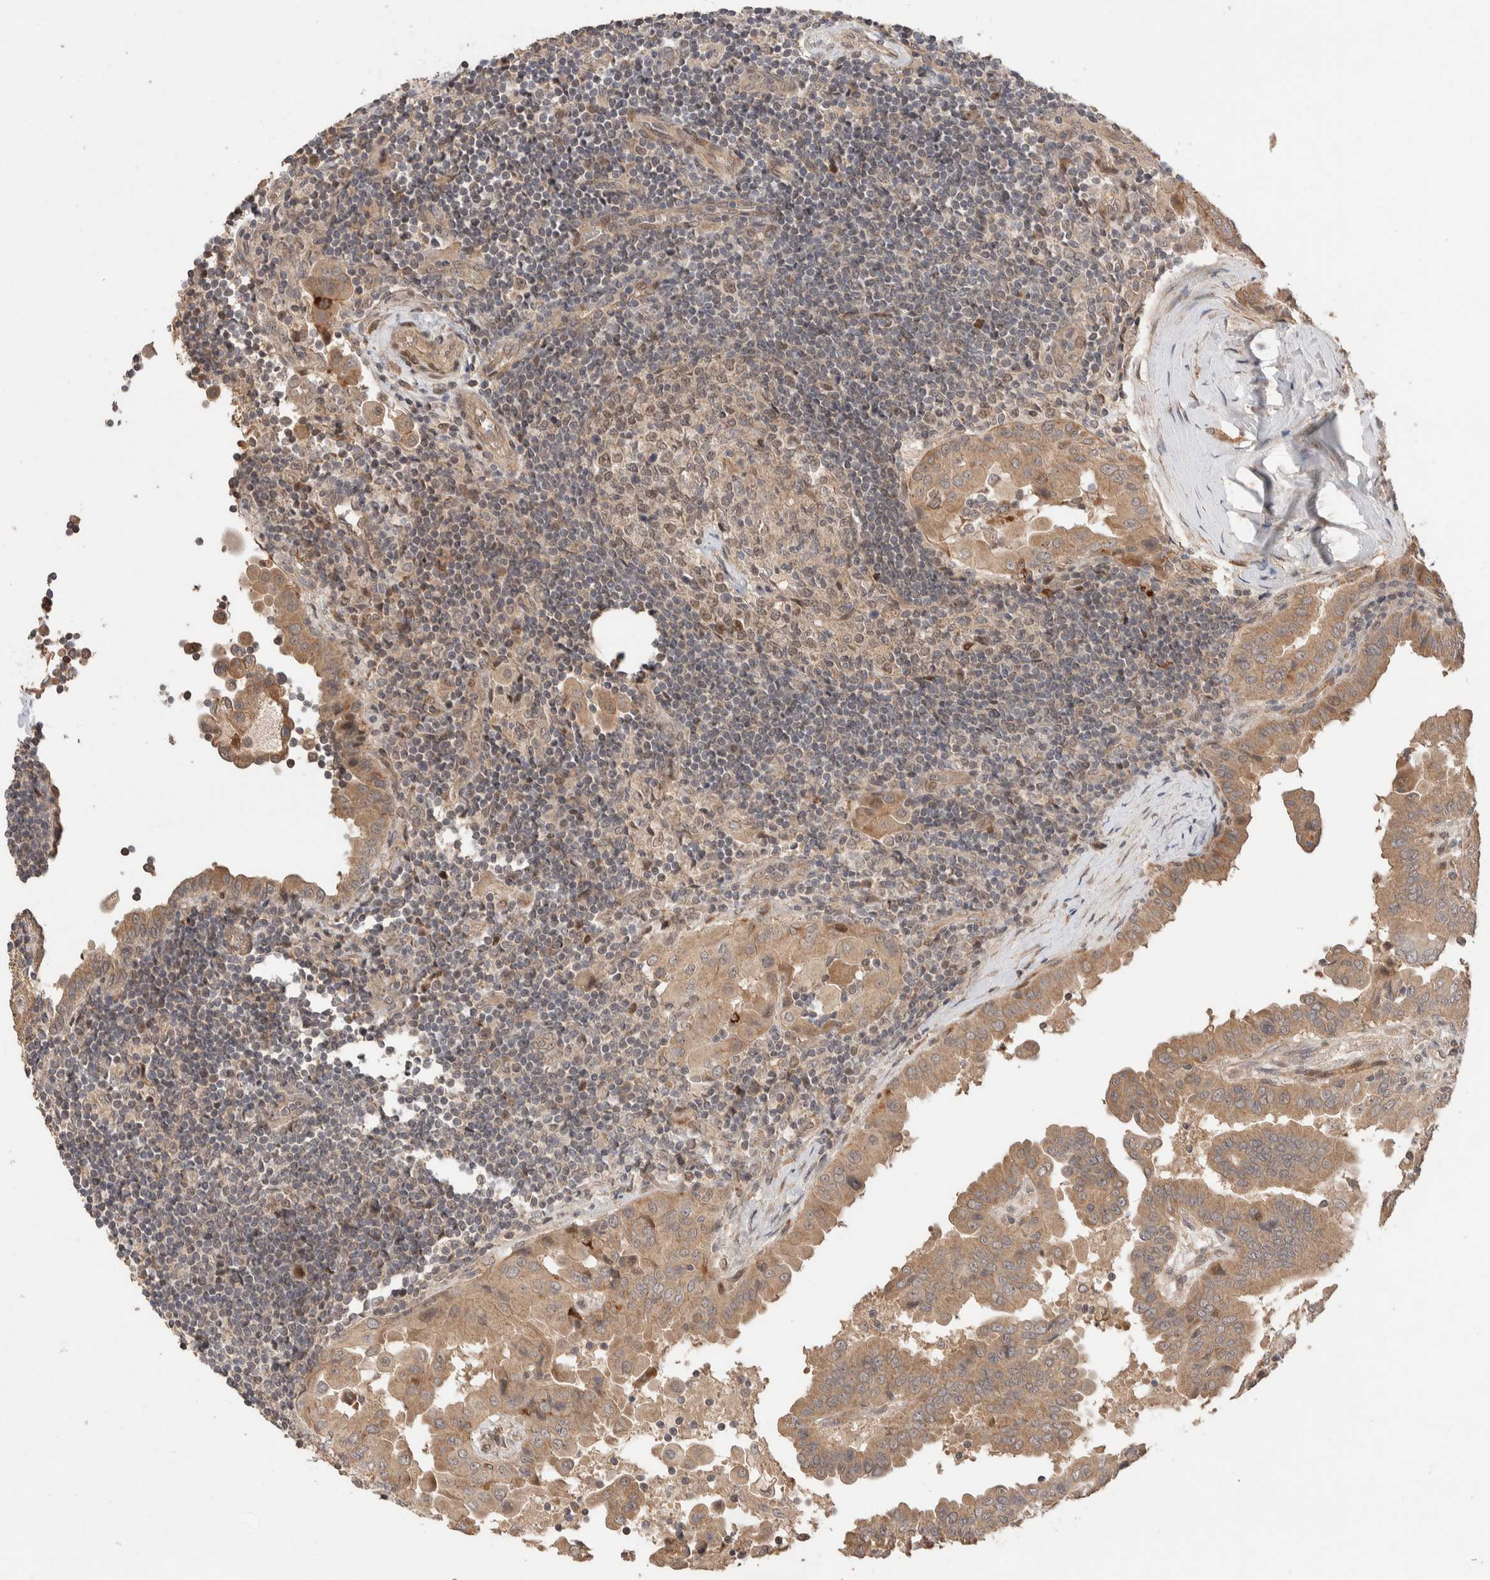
{"staining": {"intensity": "moderate", "quantity": ">75%", "location": "cytoplasmic/membranous"}, "tissue": "thyroid cancer", "cell_type": "Tumor cells", "image_type": "cancer", "snomed": [{"axis": "morphology", "description": "Papillary adenocarcinoma, NOS"}, {"axis": "topography", "description": "Thyroid gland"}], "caption": "Immunohistochemistry (DAB (3,3'-diaminobenzidine)) staining of human thyroid cancer (papillary adenocarcinoma) reveals moderate cytoplasmic/membranous protein staining in about >75% of tumor cells.", "gene": "PRDM15", "patient": {"sex": "male", "age": 33}}